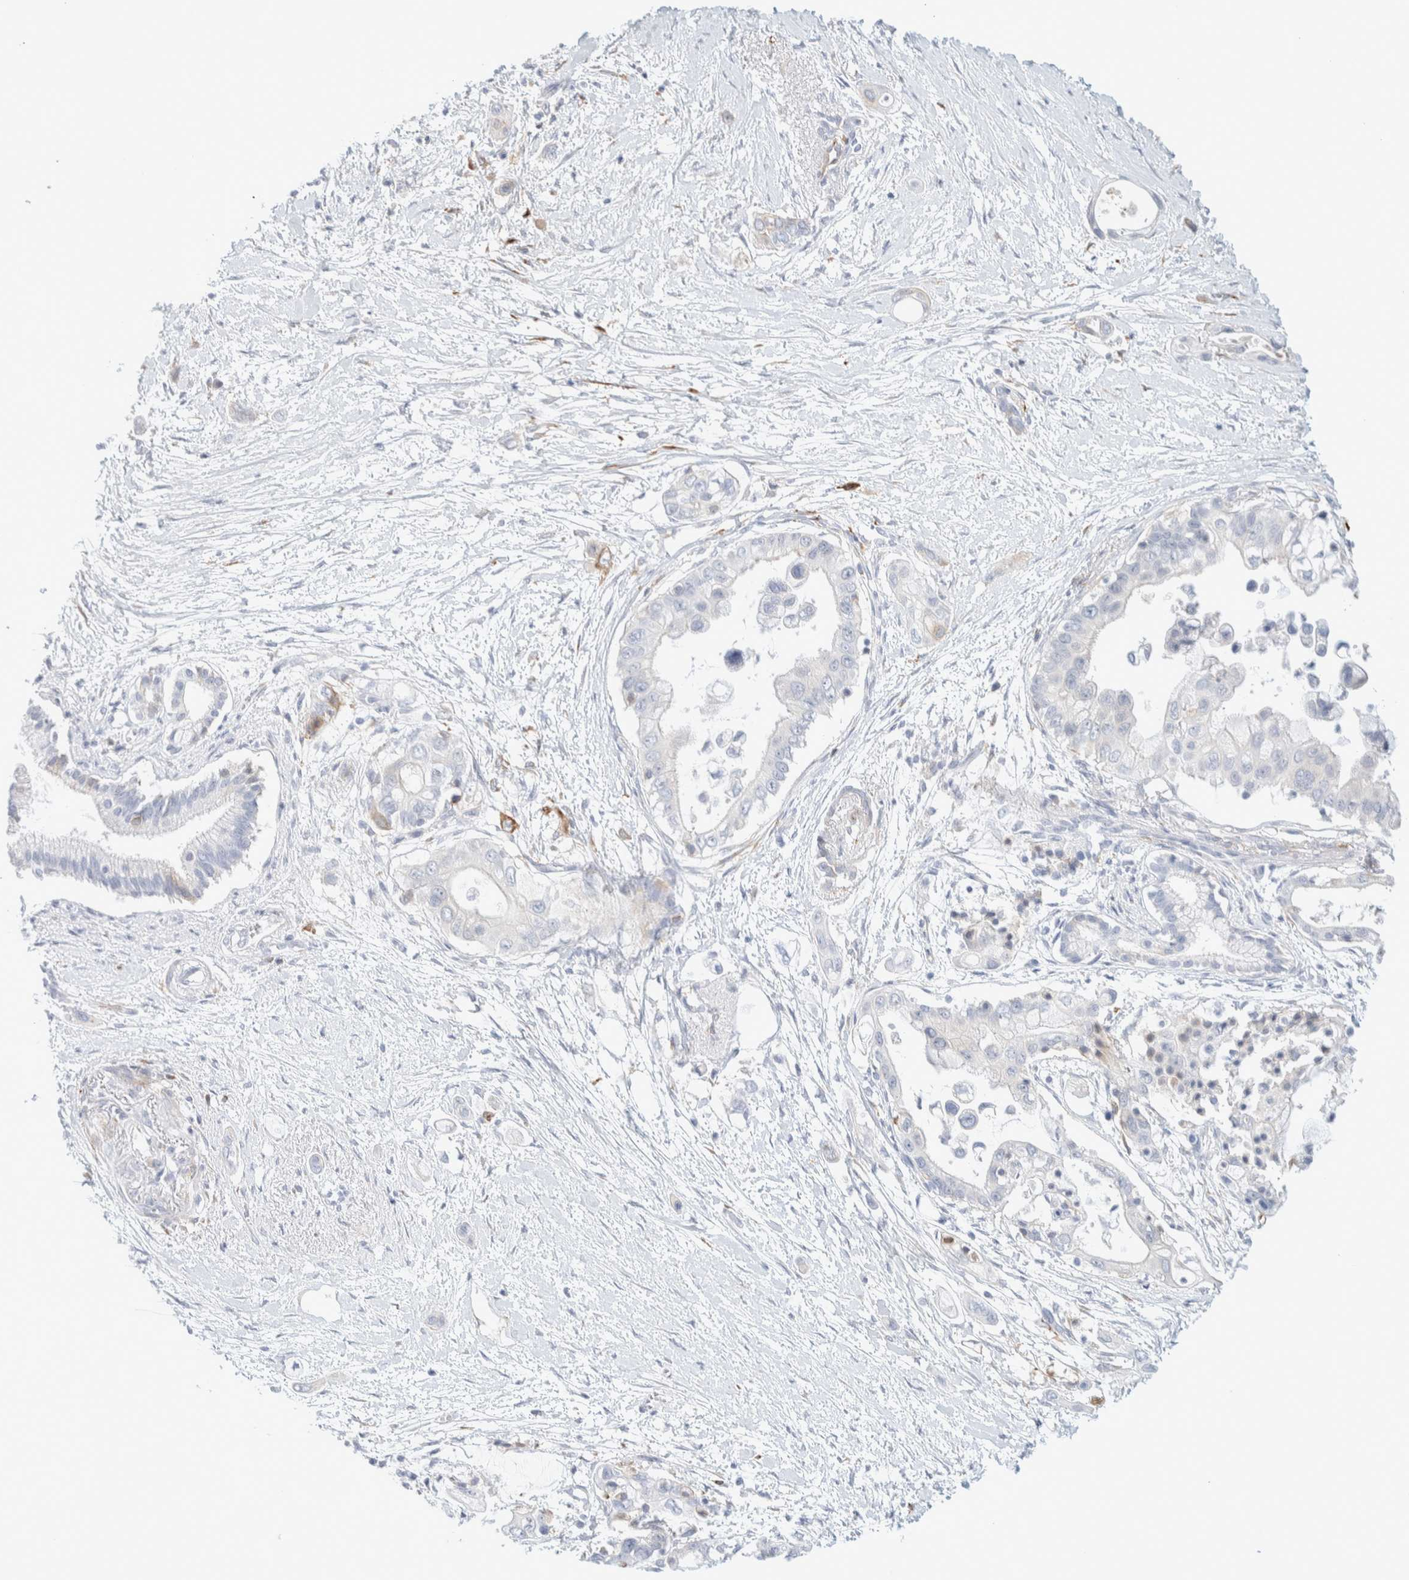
{"staining": {"intensity": "negative", "quantity": "none", "location": "none"}, "tissue": "pancreatic cancer", "cell_type": "Tumor cells", "image_type": "cancer", "snomed": [{"axis": "morphology", "description": "Adenocarcinoma, NOS"}, {"axis": "topography", "description": "Pancreas"}], "caption": "This is an immunohistochemistry (IHC) histopathology image of pancreatic cancer (adenocarcinoma). There is no expression in tumor cells.", "gene": "ATCAY", "patient": {"sex": "male", "age": 59}}